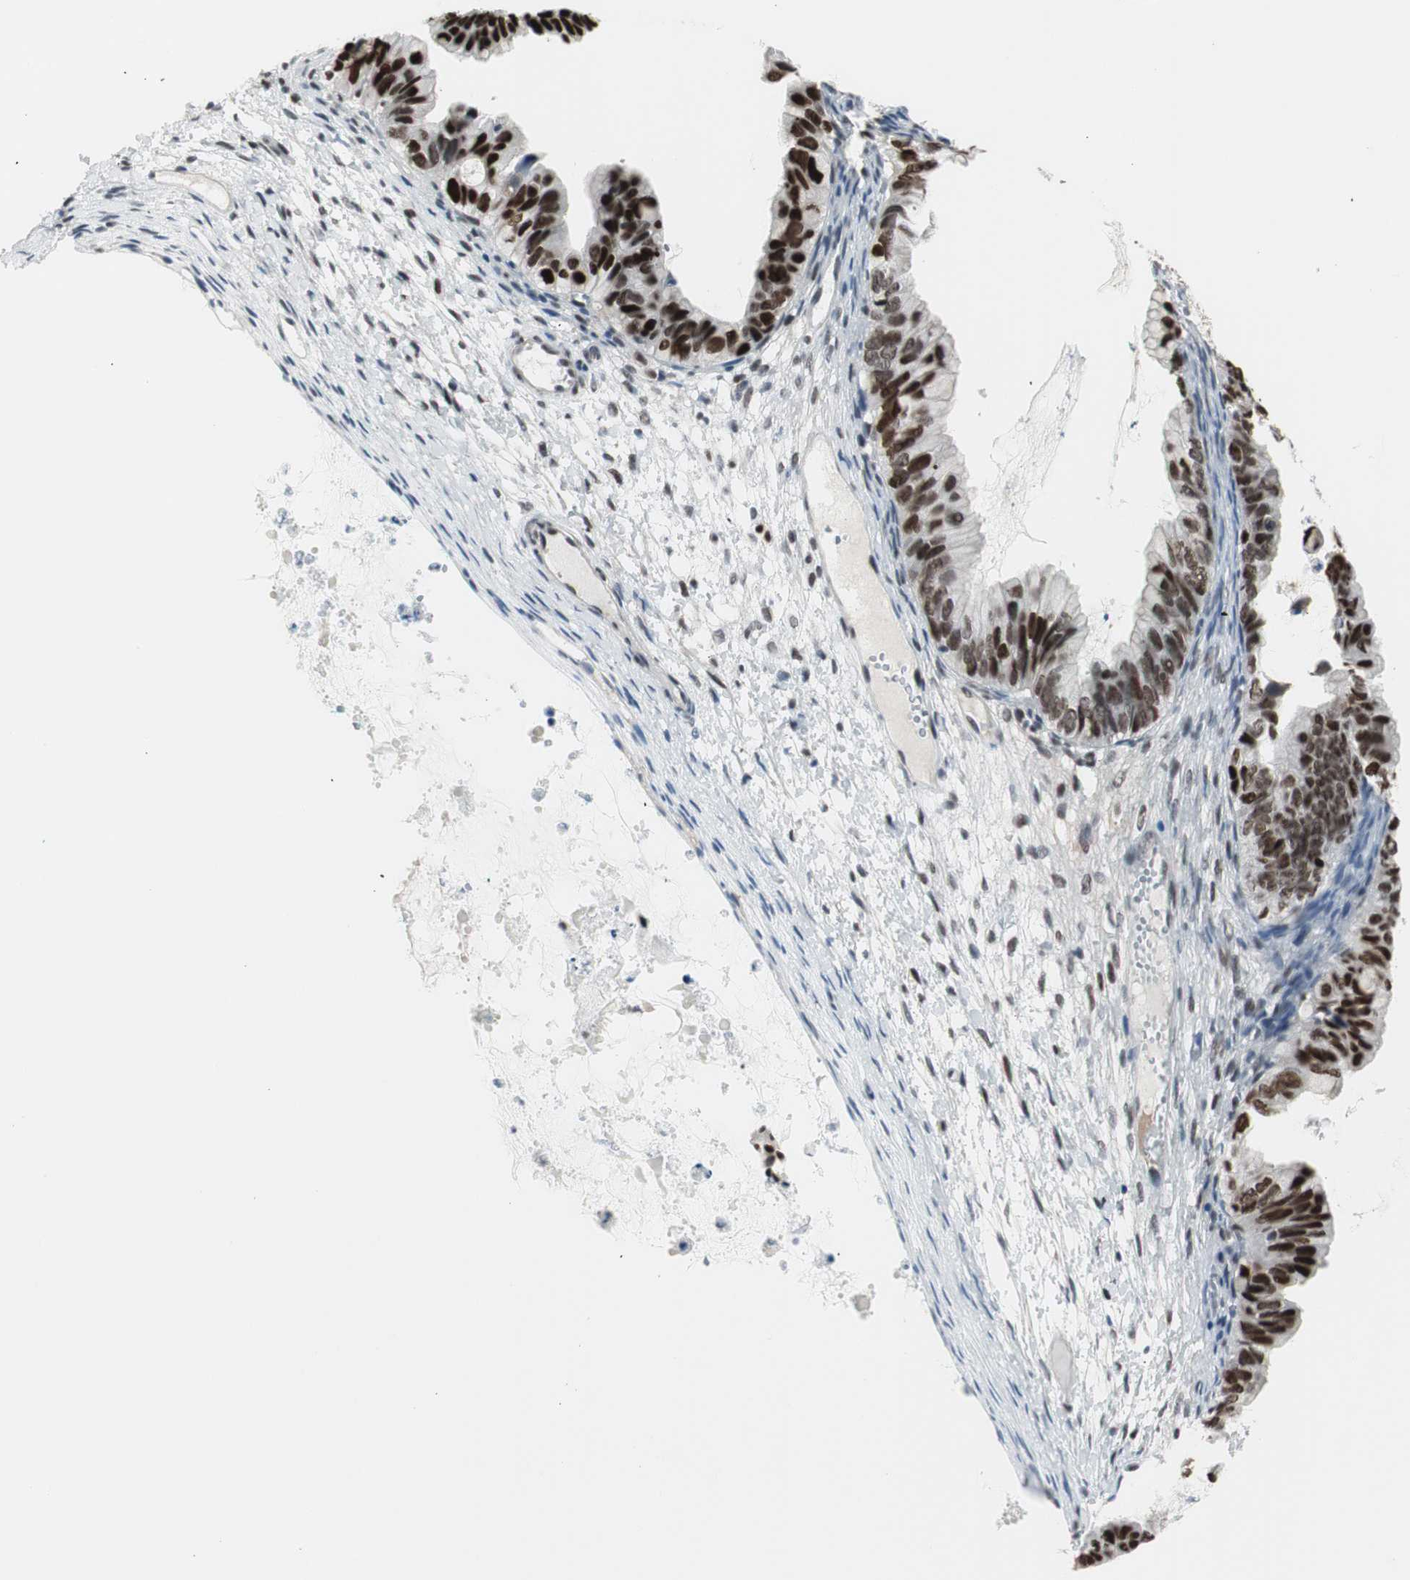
{"staining": {"intensity": "strong", "quantity": ">75%", "location": "nuclear"}, "tissue": "ovarian cancer", "cell_type": "Tumor cells", "image_type": "cancer", "snomed": [{"axis": "morphology", "description": "Cystadenocarcinoma, mucinous, NOS"}, {"axis": "topography", "description": "Ovary"}], "caption": "Mucinous cystadenocarcinoma (ovarian) stained with a brown dye exhibits strong nuclear positive expression in approximately >75% of tumor cells.", "gene": "HEXIM1", "patient": {"sex": "female", "age": 36}}